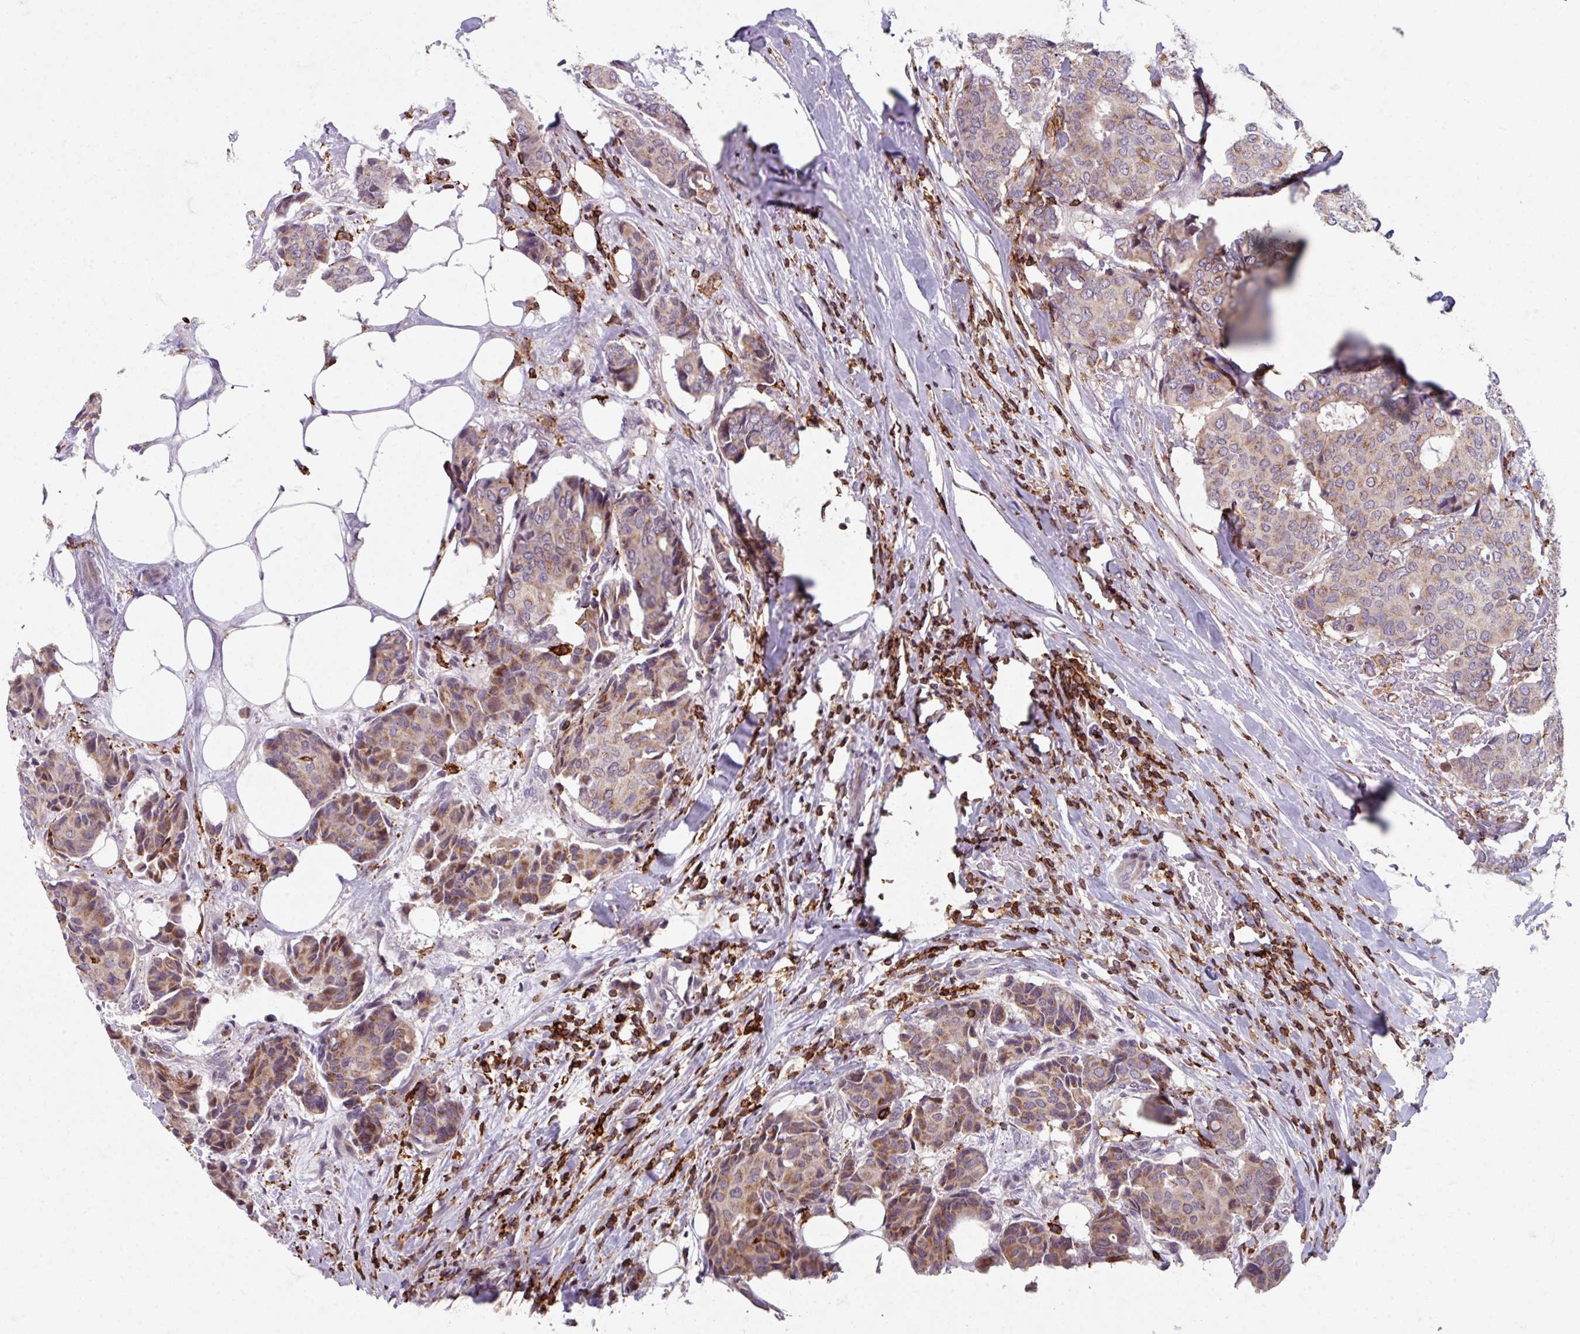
{"staining": {"intensity": "moderate", "quantity": "25%-75%", "location": "cytoplasmic/membranous"}, "tissue": "breast cancer", "cell_type": "Tumor cells", "image_type": "cancer", "snomed": [{"axis": "morphology", "description": "Duct carcinoma"}, {"axis": "topography", "description": "Breast"}], "caption": "High-magnification brightfield microscopy of breast cancer (infiltrating ductal carcinoma) stained with DAB (3,3'-diaminobenzidine) (brown) and counterstained with hematoxylin (blue). tumor cells exhibit moderate cytoplasmic/membranous positivity is appreciated in approximately25%-75% of cells.", "gene": "NEDD9", "patient": {"sex": "female", "age": 75}}